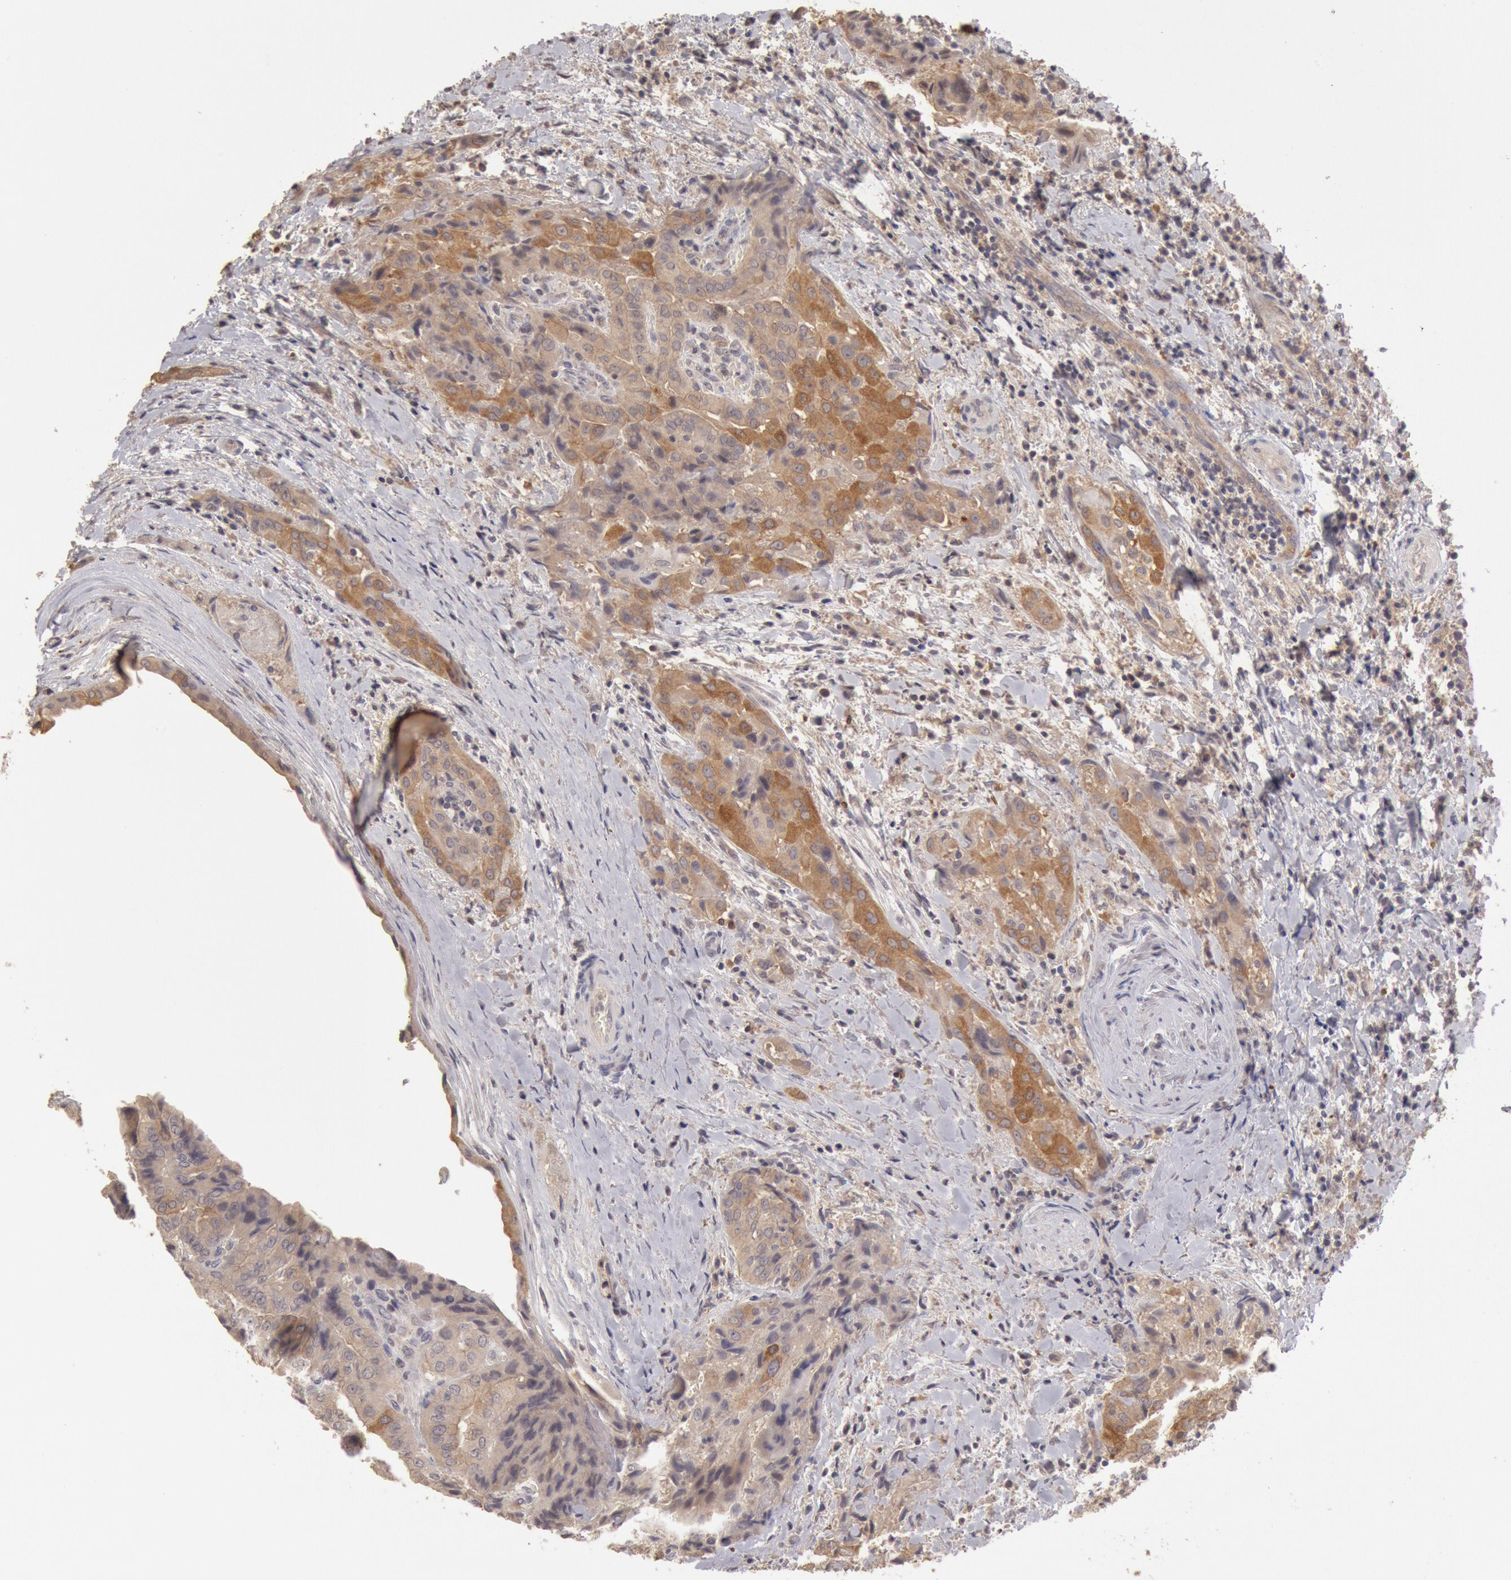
{"staining": {"intensity": "moderate", "quantity": ">75%", "location": "cytoplasmic/membranous"}, "tissue": "thyroid cancer", "cell_type": "Tumor cells", "image_type": "cancer", "snomed": [{"axis": "morphology", "description": "Papillary adenocarcinoma, NOS"}, {"axis": "topography", "description": "Thyroid gland"}], "caption": "Immunohistochemistry (IHC) histopathology image of neoplastic tissue: papillary adenocarcinoma (thyroid) stained using immunohistochemistry (IHC) displays medium levels of moderate protein expression localized specifically in the cytoplasmic/membranous of tumor cells, appearing as a cytoplasmic/membranous brown color.", "gene": "ZFP36L1", "patient": {"sex": "female", "age": 71}}